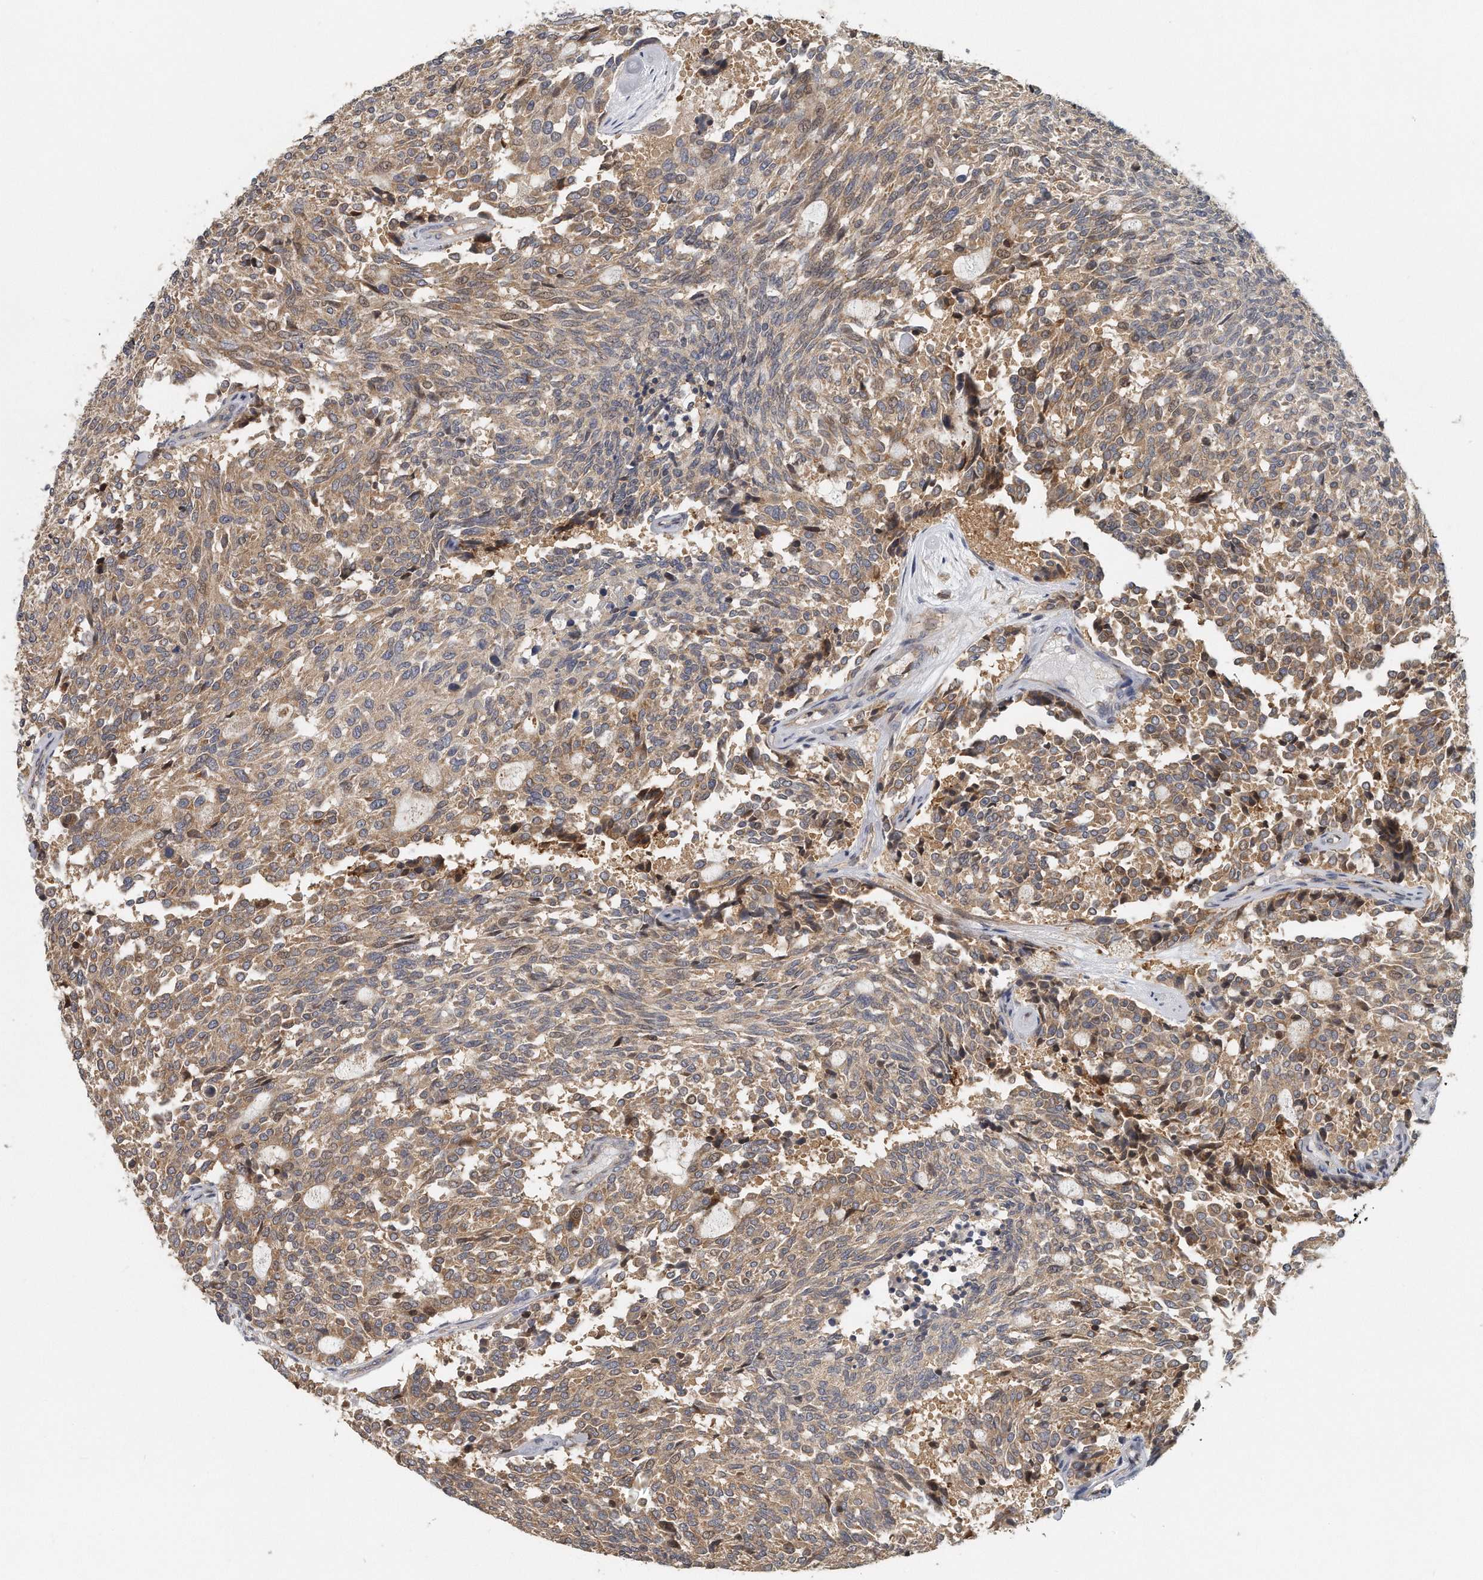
{"staining": {"intensity": "moderate", "quantity": ">75%", "location": "cytoplasmic/membranous"}, "tissue": "carcinoid", "cell_type": "Tumor cells", "image_type": "cancer", "snomed": [{"axis": "morphology", "description": "Carcinoid, malignant, NOS"}, {"axis": "topography", "description": "Pancreas"}], "caption": "Immunohistochemical staining of carcinoid shows moderate cytoplasmic/membranous protein staining in about >75% of tumor cells.", "gene": "EIF3I", "patient": {"sex": "female", "age": 54}}